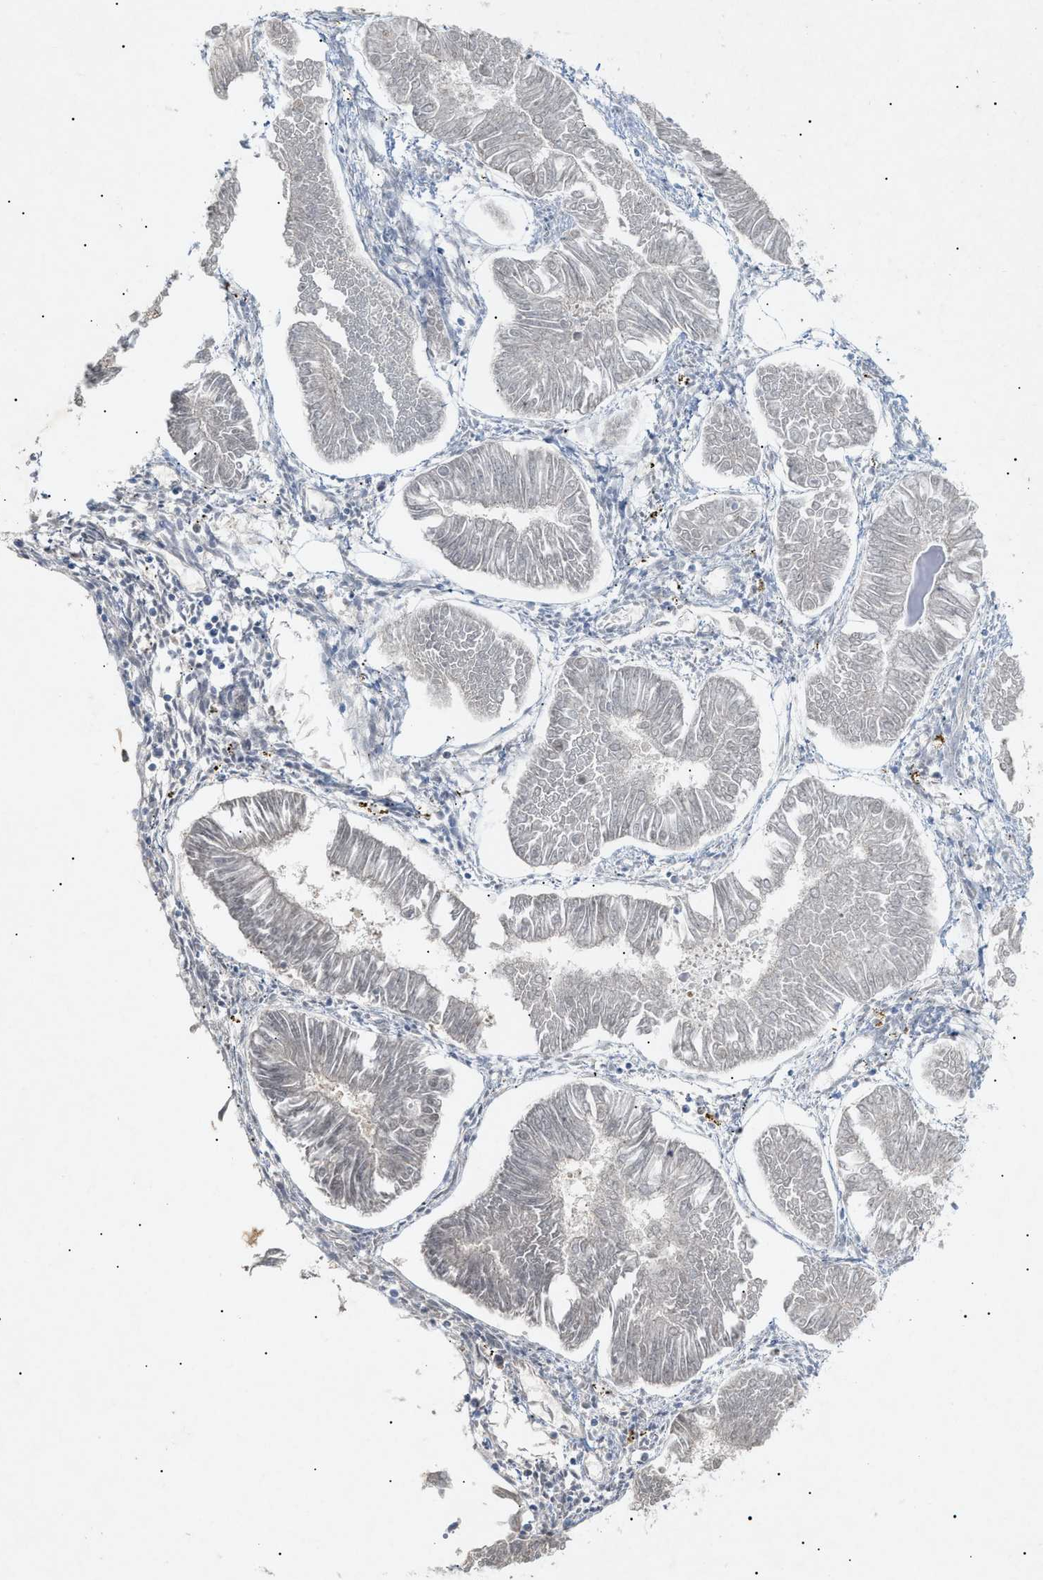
{"staining": {"intensity": "negative", "quantity": "none", "location": "none"}, "tissue": "endometrial cancer", "cell_type": "Tumor cells", "image_type": "cancer", "snomed": [{"axis": "morphology", "description": "Adenocarcinoma, NOS"}, {"axis": "topography", "description": "Endometrium"}], "caption": "Tumor cells are negative for brown protein staining in adenocarcinoma (endometrial).", "gene": "SLC25A31", "patient": {"sex": "female", "age": 53}}